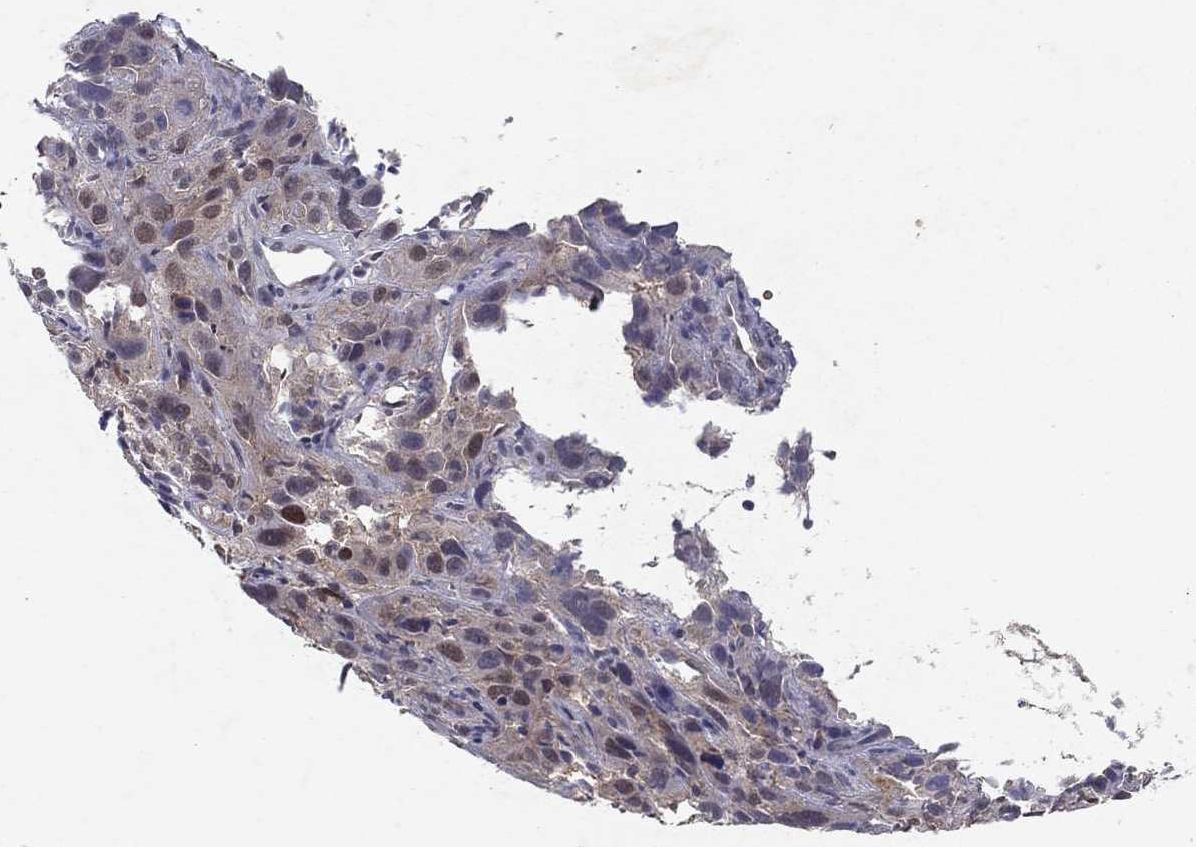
{"staining": {"intensity": "negative", "quantity": "none", "location": "none"}, "tissue": "cervical cancer", "cell_type": "Tumor cells", "image_type": "cancer", "snomed": [{"axis": "morphology", "description": "Squamous cell carcinoma, NOS"}, {"axis": "topography", "description": "Cervix"}], "caption": "Human cervical cancer stained for a protein using immunohistochemistry (IHC) reveals no expression in tumor cells.", "gene": "CRTC1", "patient": {"sex": "female", "age": 37}}